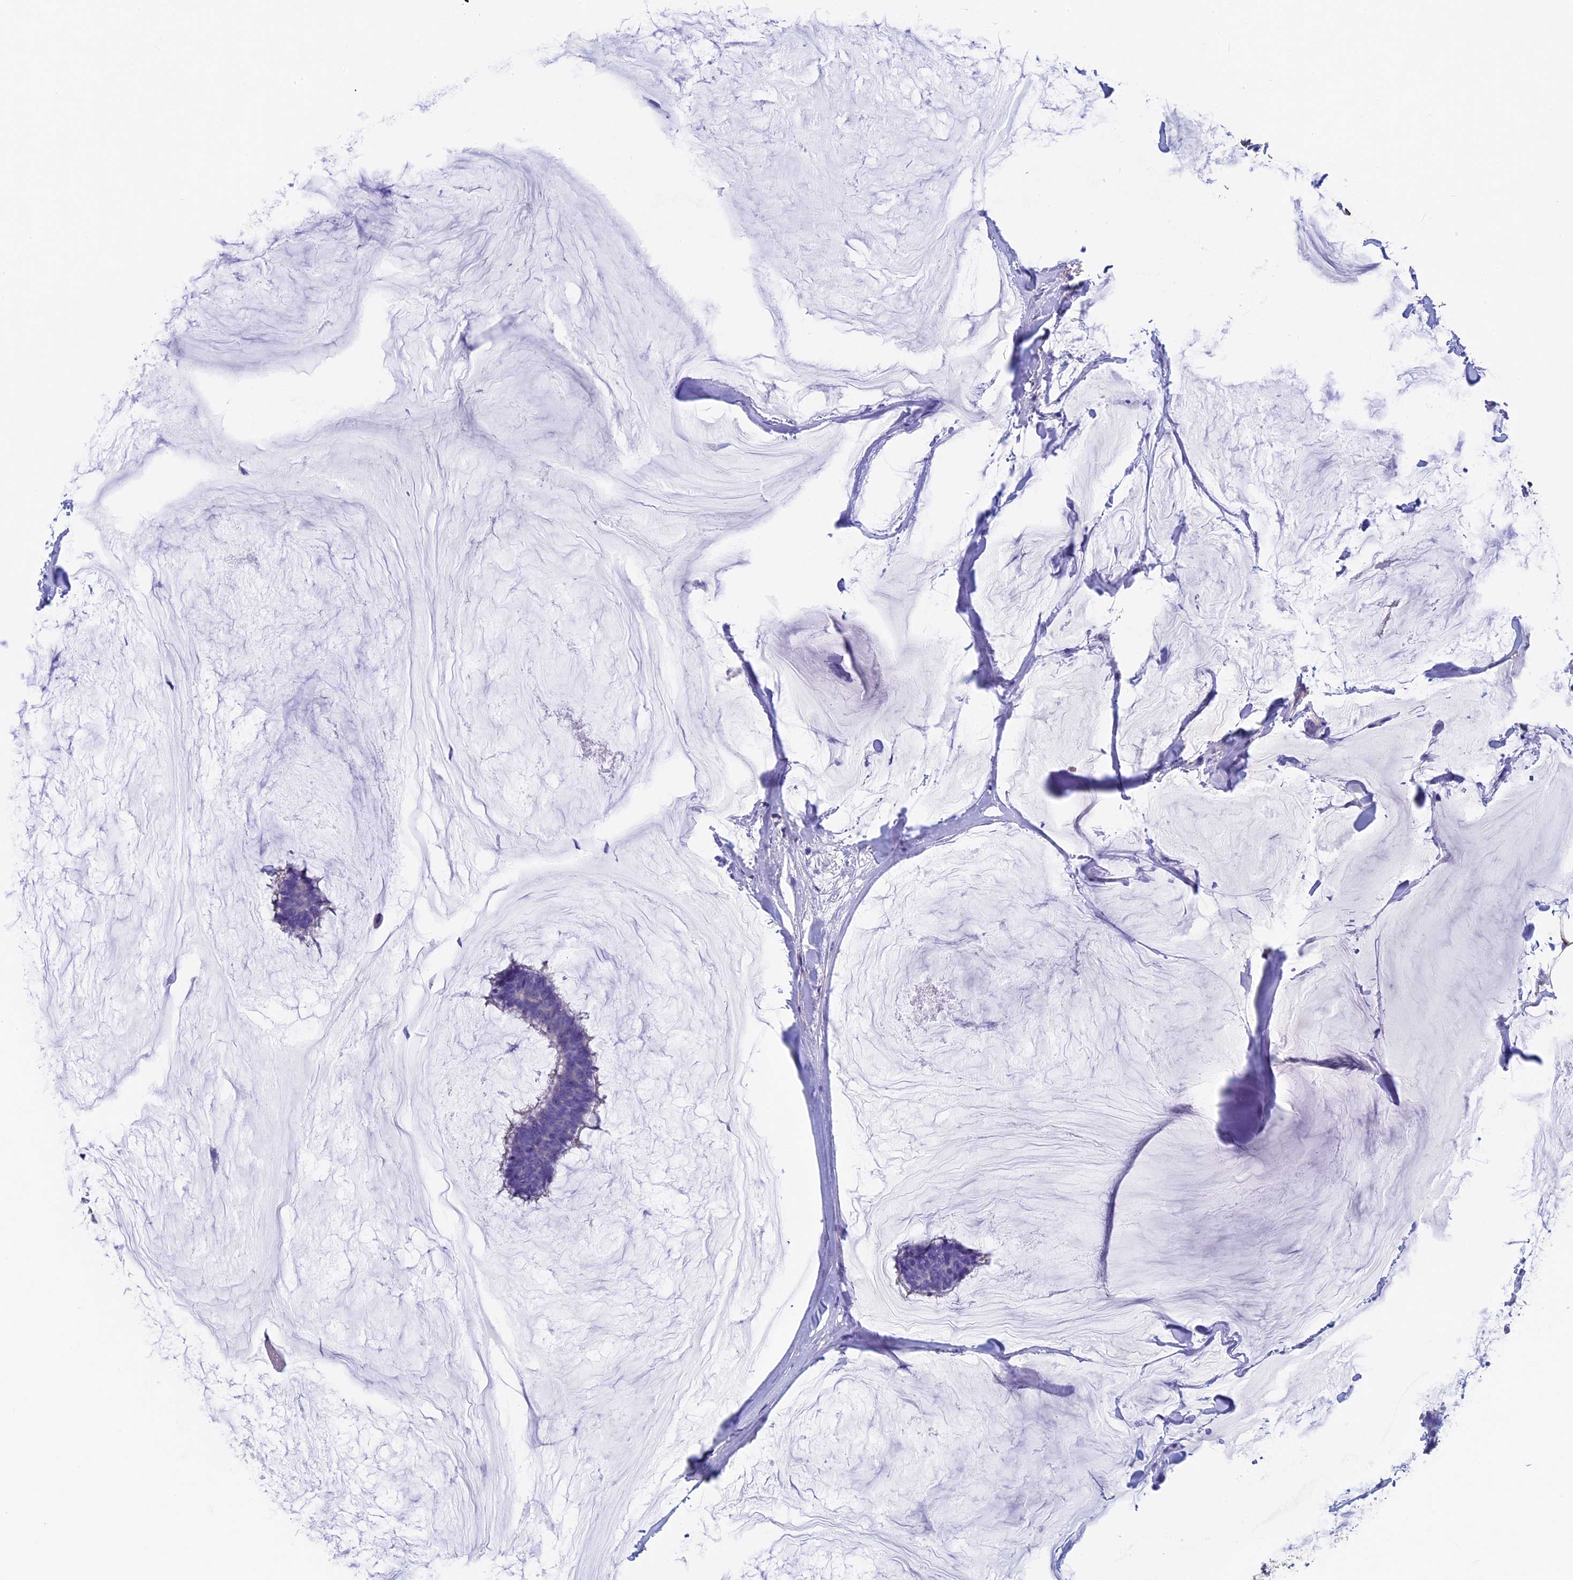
{"staining": {"intensity": "negative", "quantity": "none", "location": "none"}, "tissue": "breast cancer", "cell_type": "Tumor cells", "image_type": "cancer", "snomed": [{"axis": "morphology", "description": "Duct carcinoma"}, {"axis": "topography", "description": "Breast"}], "caption": "This is an immunohistochemistry photomicrograph of human breast cancer (infiltrating ductal carcinoma). There is no expression in tumor cells.", "gene": "ADH7", "patient": {"sex": "female", "age": 93}}